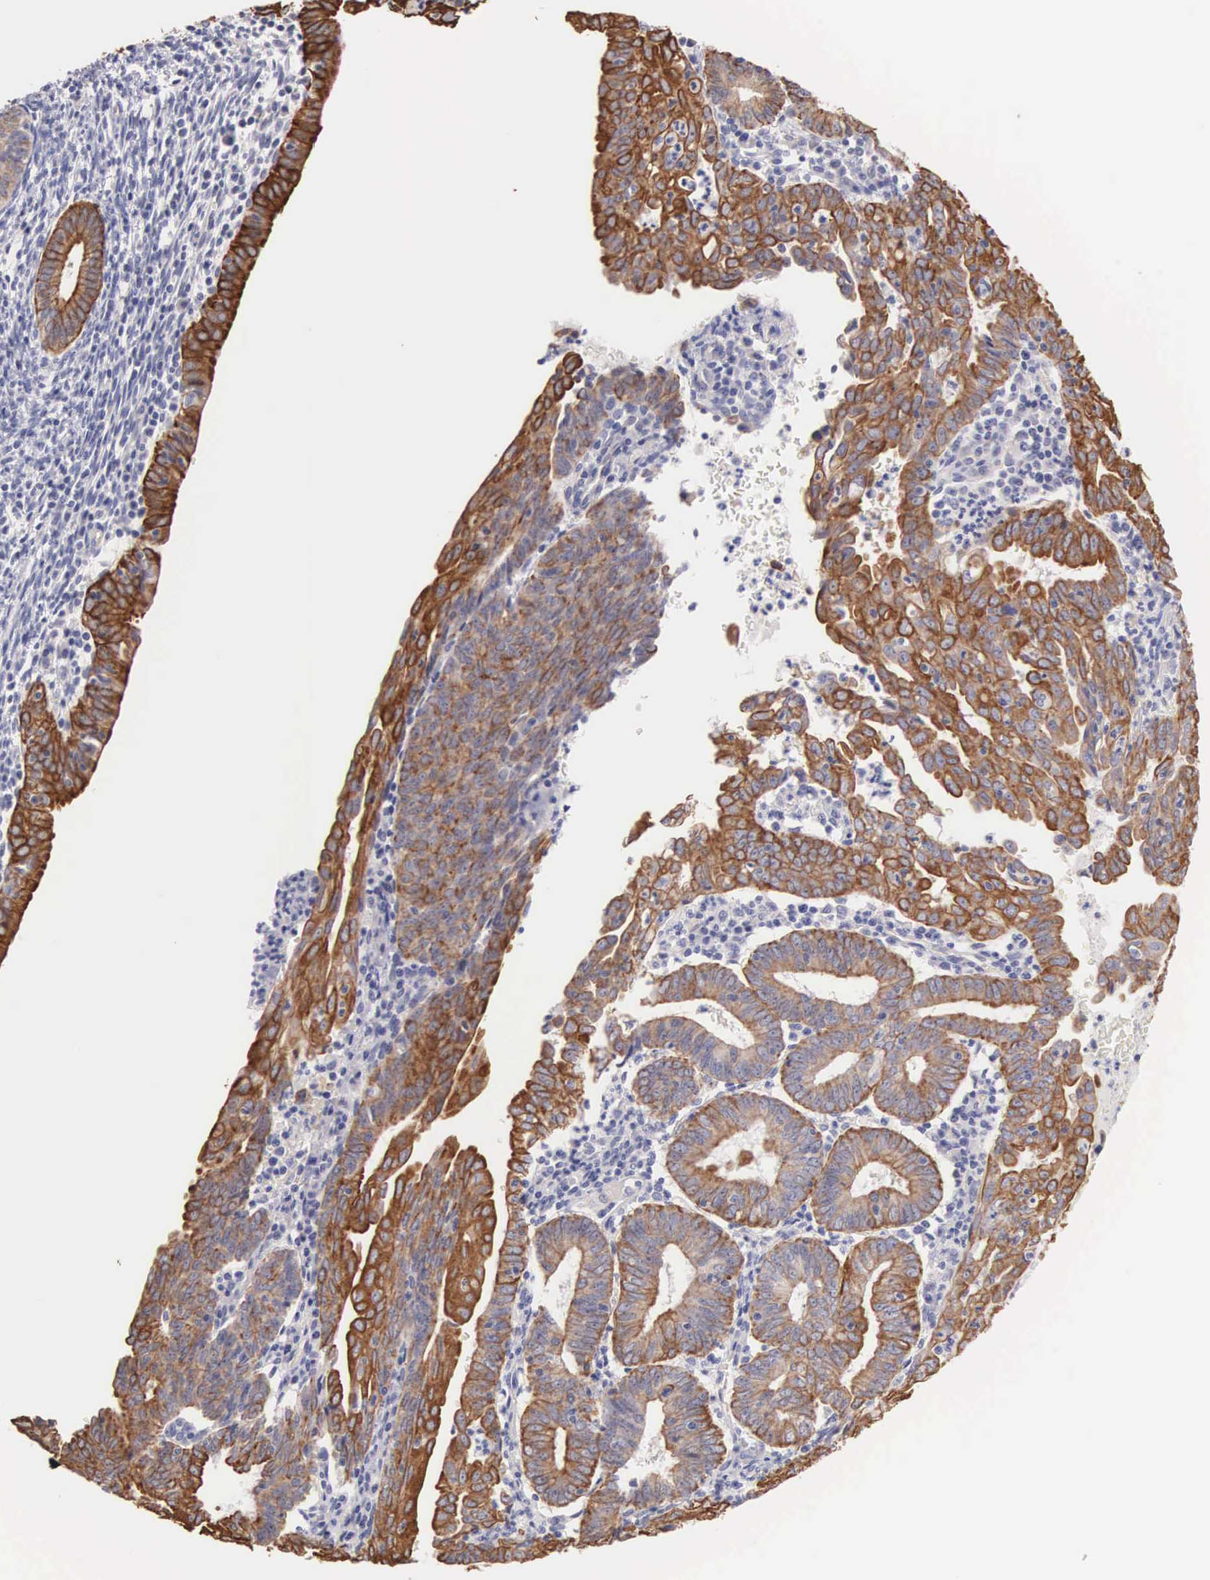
{"staining": {"intensity": "strong", "quantity": ">75%", "location": "cytoplasmic/membranous"}, "tissue": "endometrial cancer", "cell_type": "Tumor cells", "image_type": "cancer", "snomed": [{"axis": "morphology", "description": "Adenocarcinoma, NOS"}, {"axis": "topography", "description": "Endometrium"}], "caption": "Immunohistochemistry of adenocarcinoma (endometrial) demonstrates high levels of strong cytoplasmic/membranous expression in approximately >75% of tumor cells.", "gene": "PIR", "patient": {"sex": "female", "age": 60}}